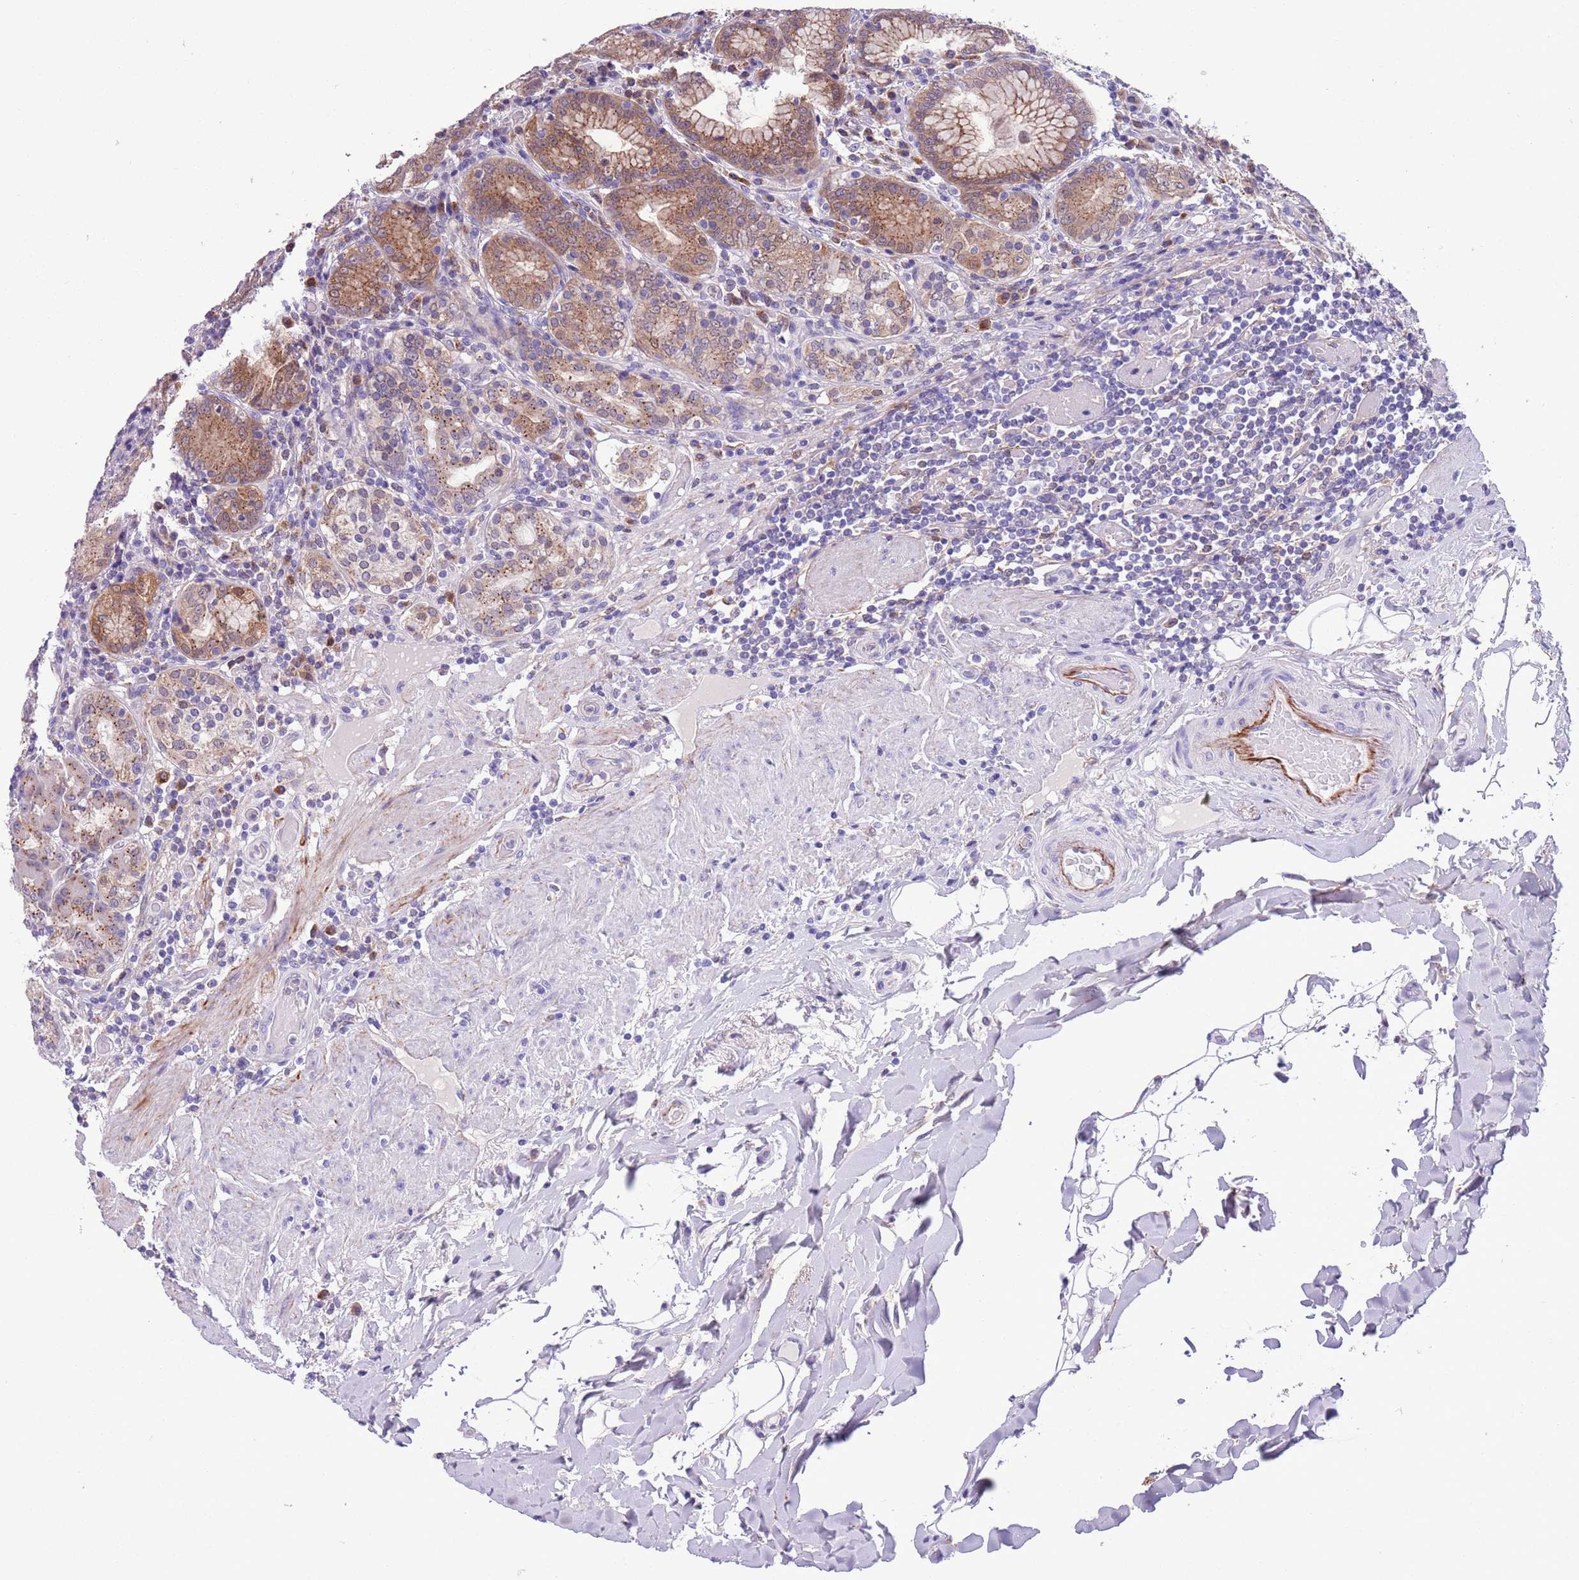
{"staining": {"intensity": "moderate", "quantity": ">75%", "location": "cytoplasmic/membranous"}, "tissue": "stomach", "cell_type": "Glandular cells", "image_type": "normal", "snomed": [{"axis": "morphology", "description": "Normal tissue, NOS"}, {"axis": "topography", "description": "Stomach, upper"}, {"axis": "topography", "description": "Stomach, lower"}], "caption": "High-magnification brightfield microscopy of unremarkable stomach stained with DAB (3,3'-diaminobenzidine) (brown) and counterstained with hematoxylin (blue). glandular cells exhibit moderate cytoplasmic/membranous positivity is appreciated in about>75% of cells.", "gene": "PFKFB2", "patient": {"sex": "female", "age": 76}}